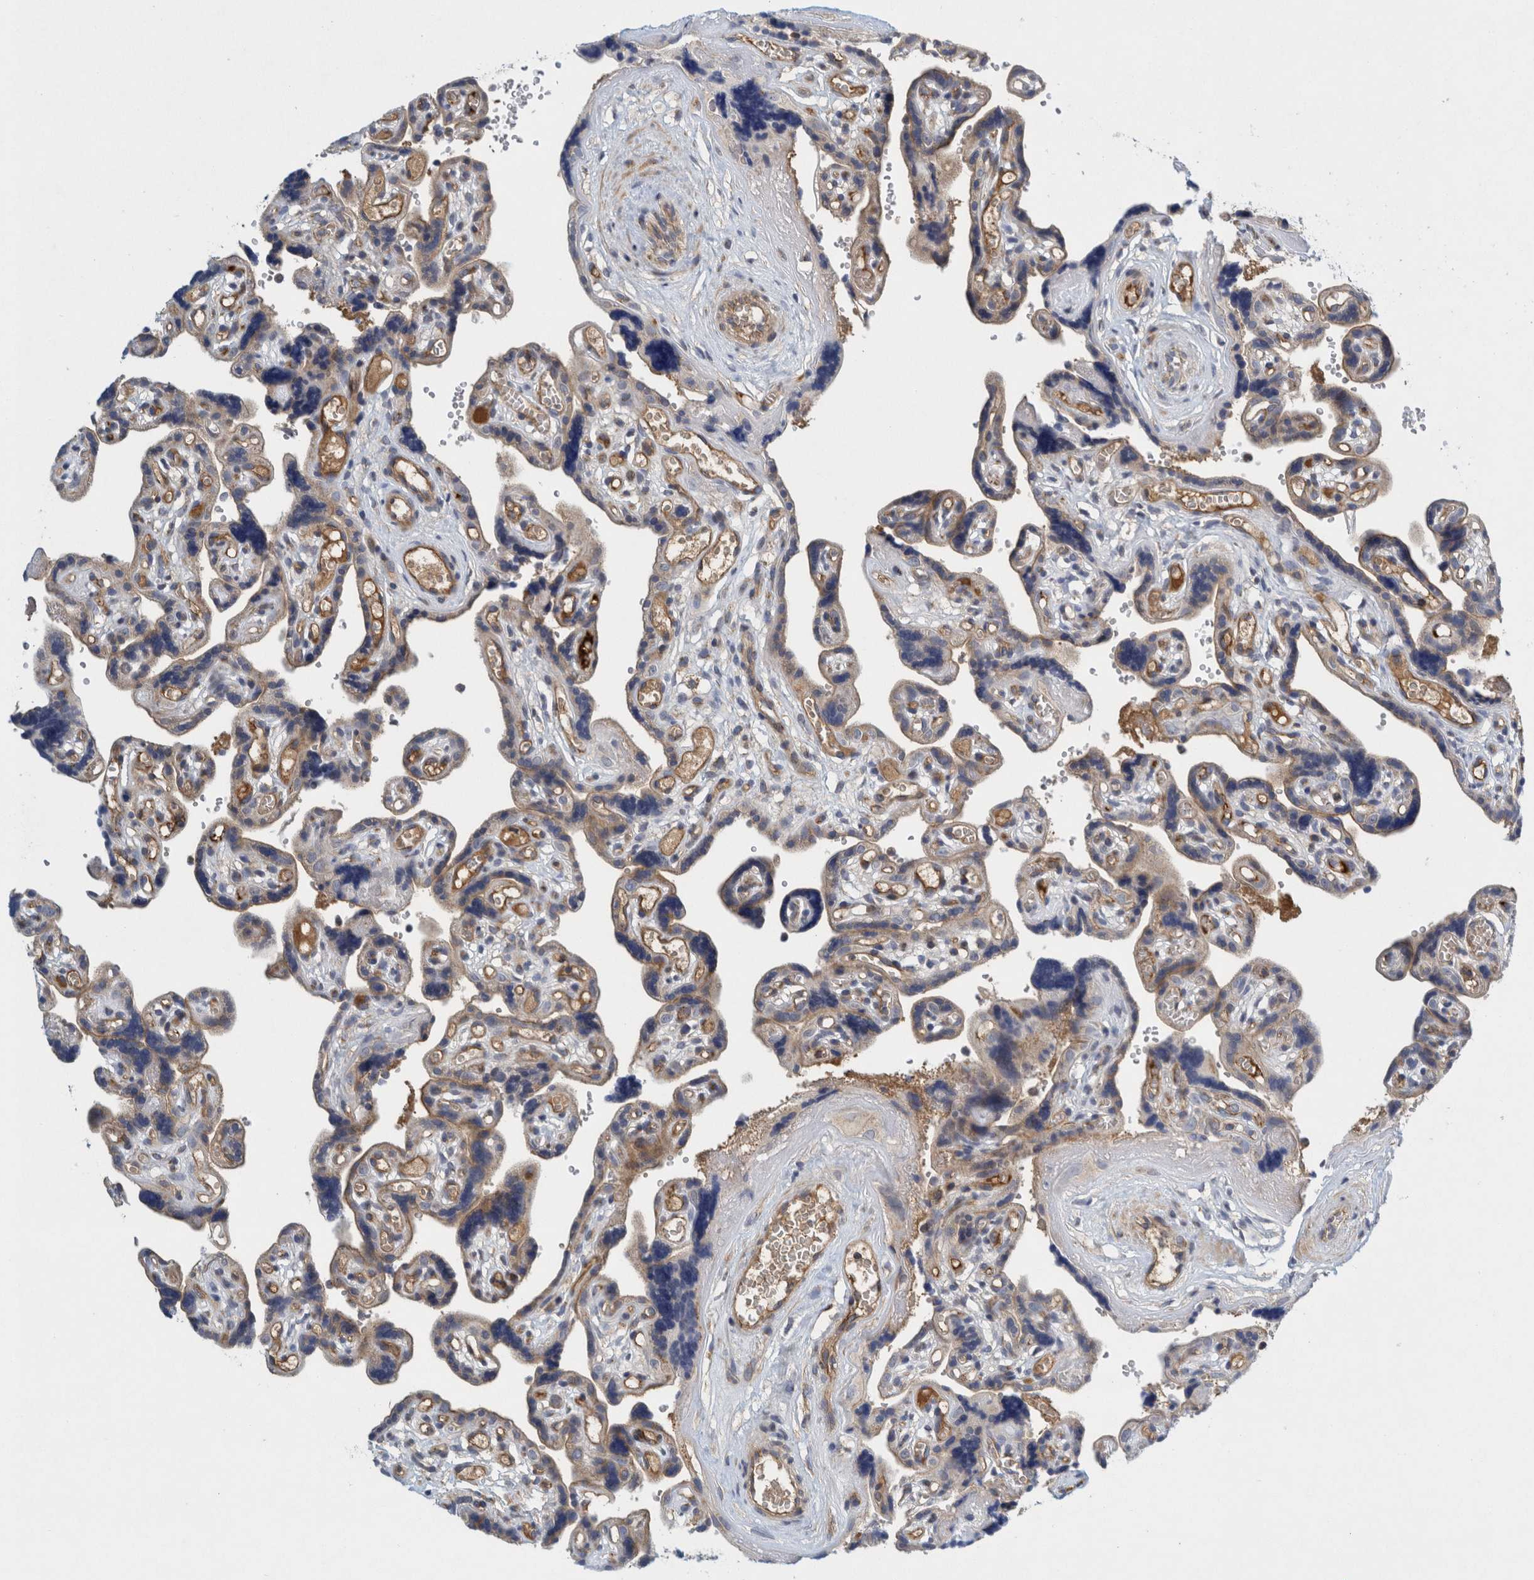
{"staining": {"intensity": "weak", "quantity": ">75%", "location": "cytoplasmic/membranous"}, "tissue": "placenta", "cell_type": "Decidual cells", "image_type": "normal", "snomed": [{"axis": "morphology", "description": "Normal tissue, NOS"}, {"axis": "topography", "description": "Placenta"}], "caption": "The photomicrograph reveals a brown stain indicating the presence of a protein in the cytoplasmic/membranous of decidual cells in placenta.", "gene": "ZNF324B", "patient": {"sex": "female", "age": 30}}